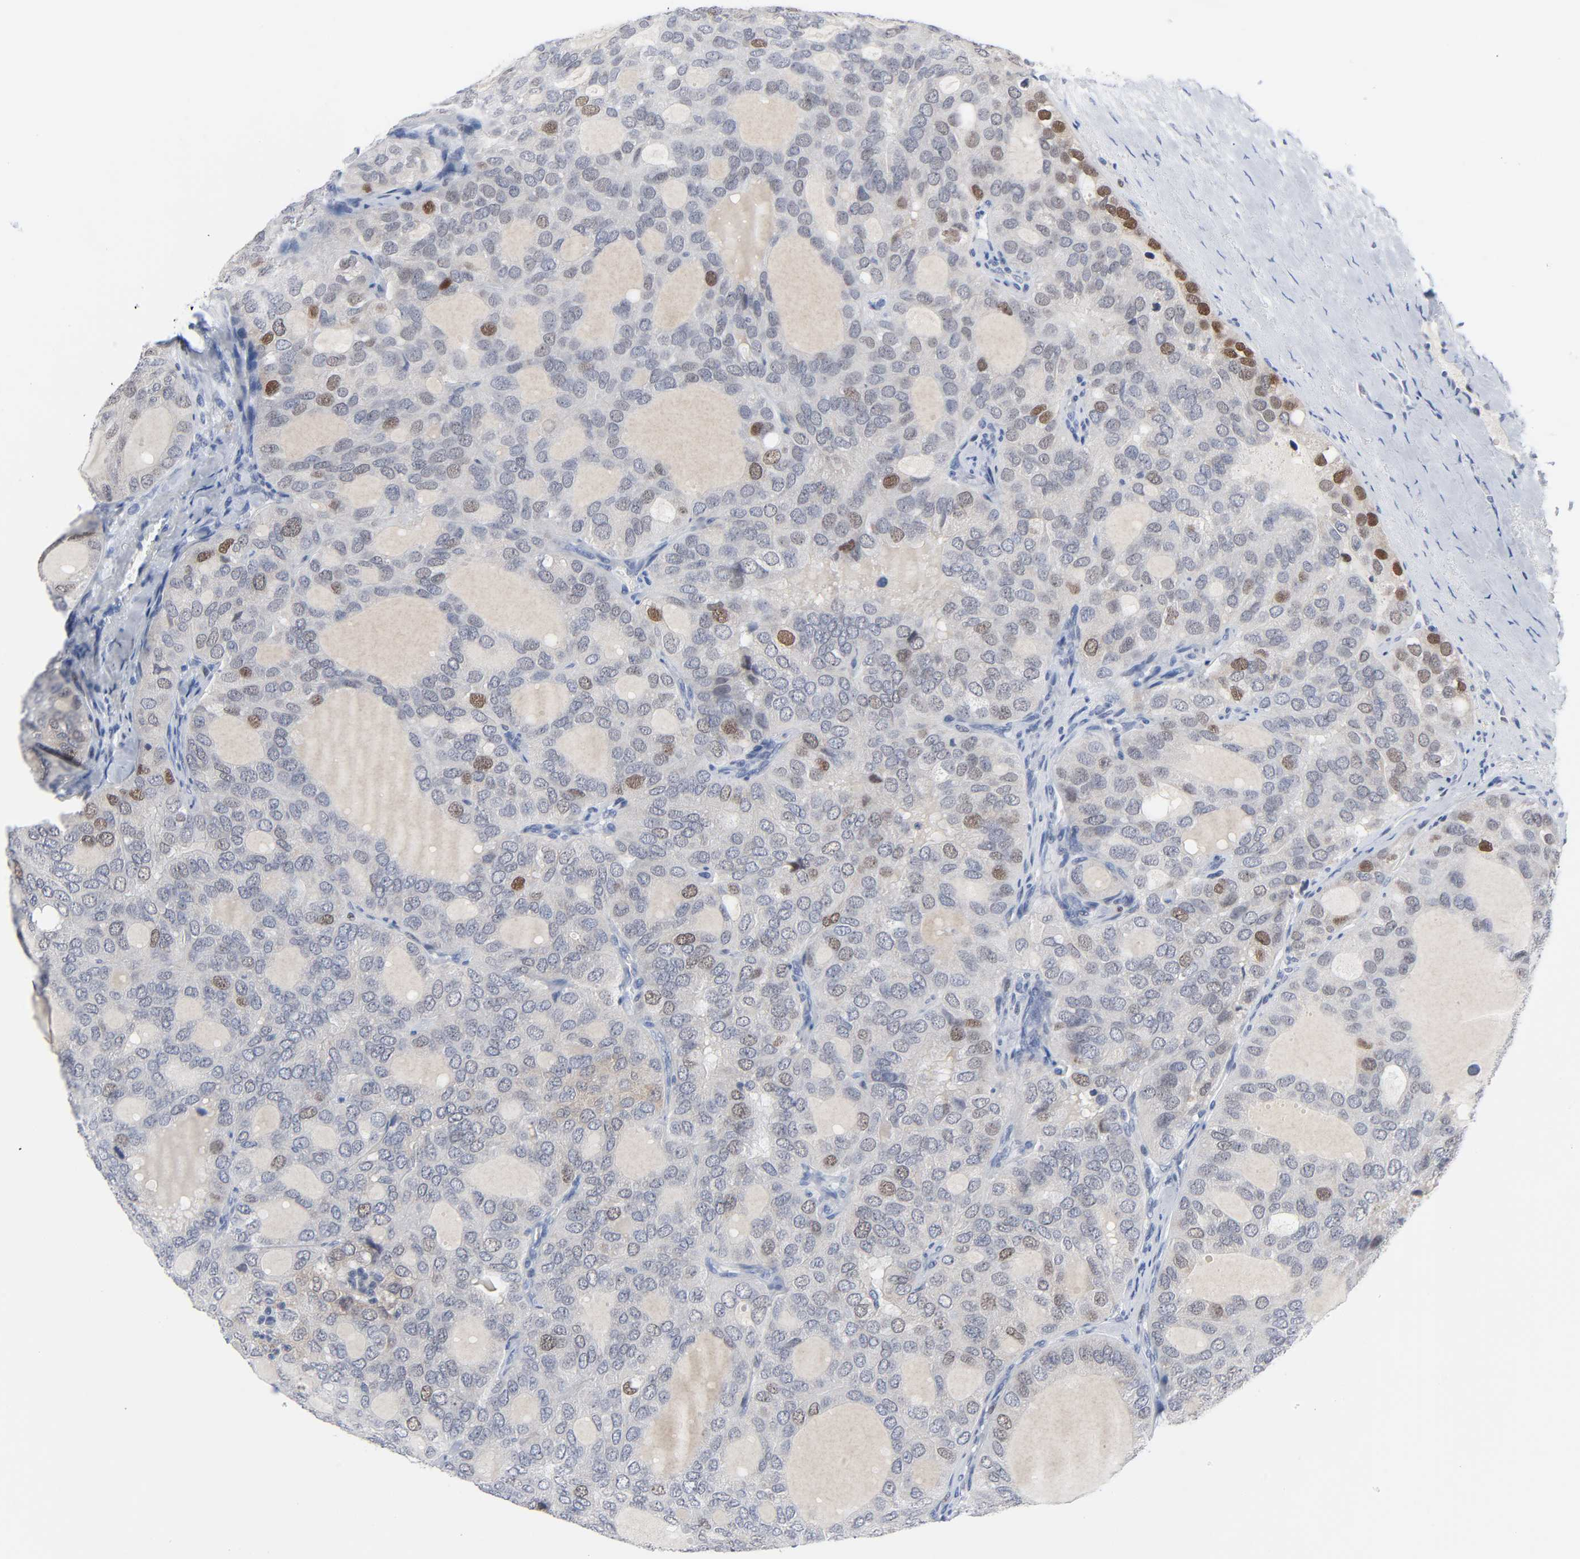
{"staining": {"intensity": "weak", "quantity": "<25%", "location": "nuclear"}, "tissue": "thyroid cancer", "cell_type": "Tumor cells", "image_type": "cancer", "snomed": [{"axis": "morphology", "description": "Follicular adenoma carcinoma, NOS"}, {"axis": "topography", "description": "Thyroid gland"}], "caption": "An immunohistochemistry (IHC) image of thyroid follicular adenoma carcinoma is shown. There is no staining in tumor cells of thyroid follicular adenoma carcinoma. (DAB (3,3'-diaminobenzidine) IHC, high magnification).", "gene": "WEE1", "patient": {"sex": "male", "age": 75}}